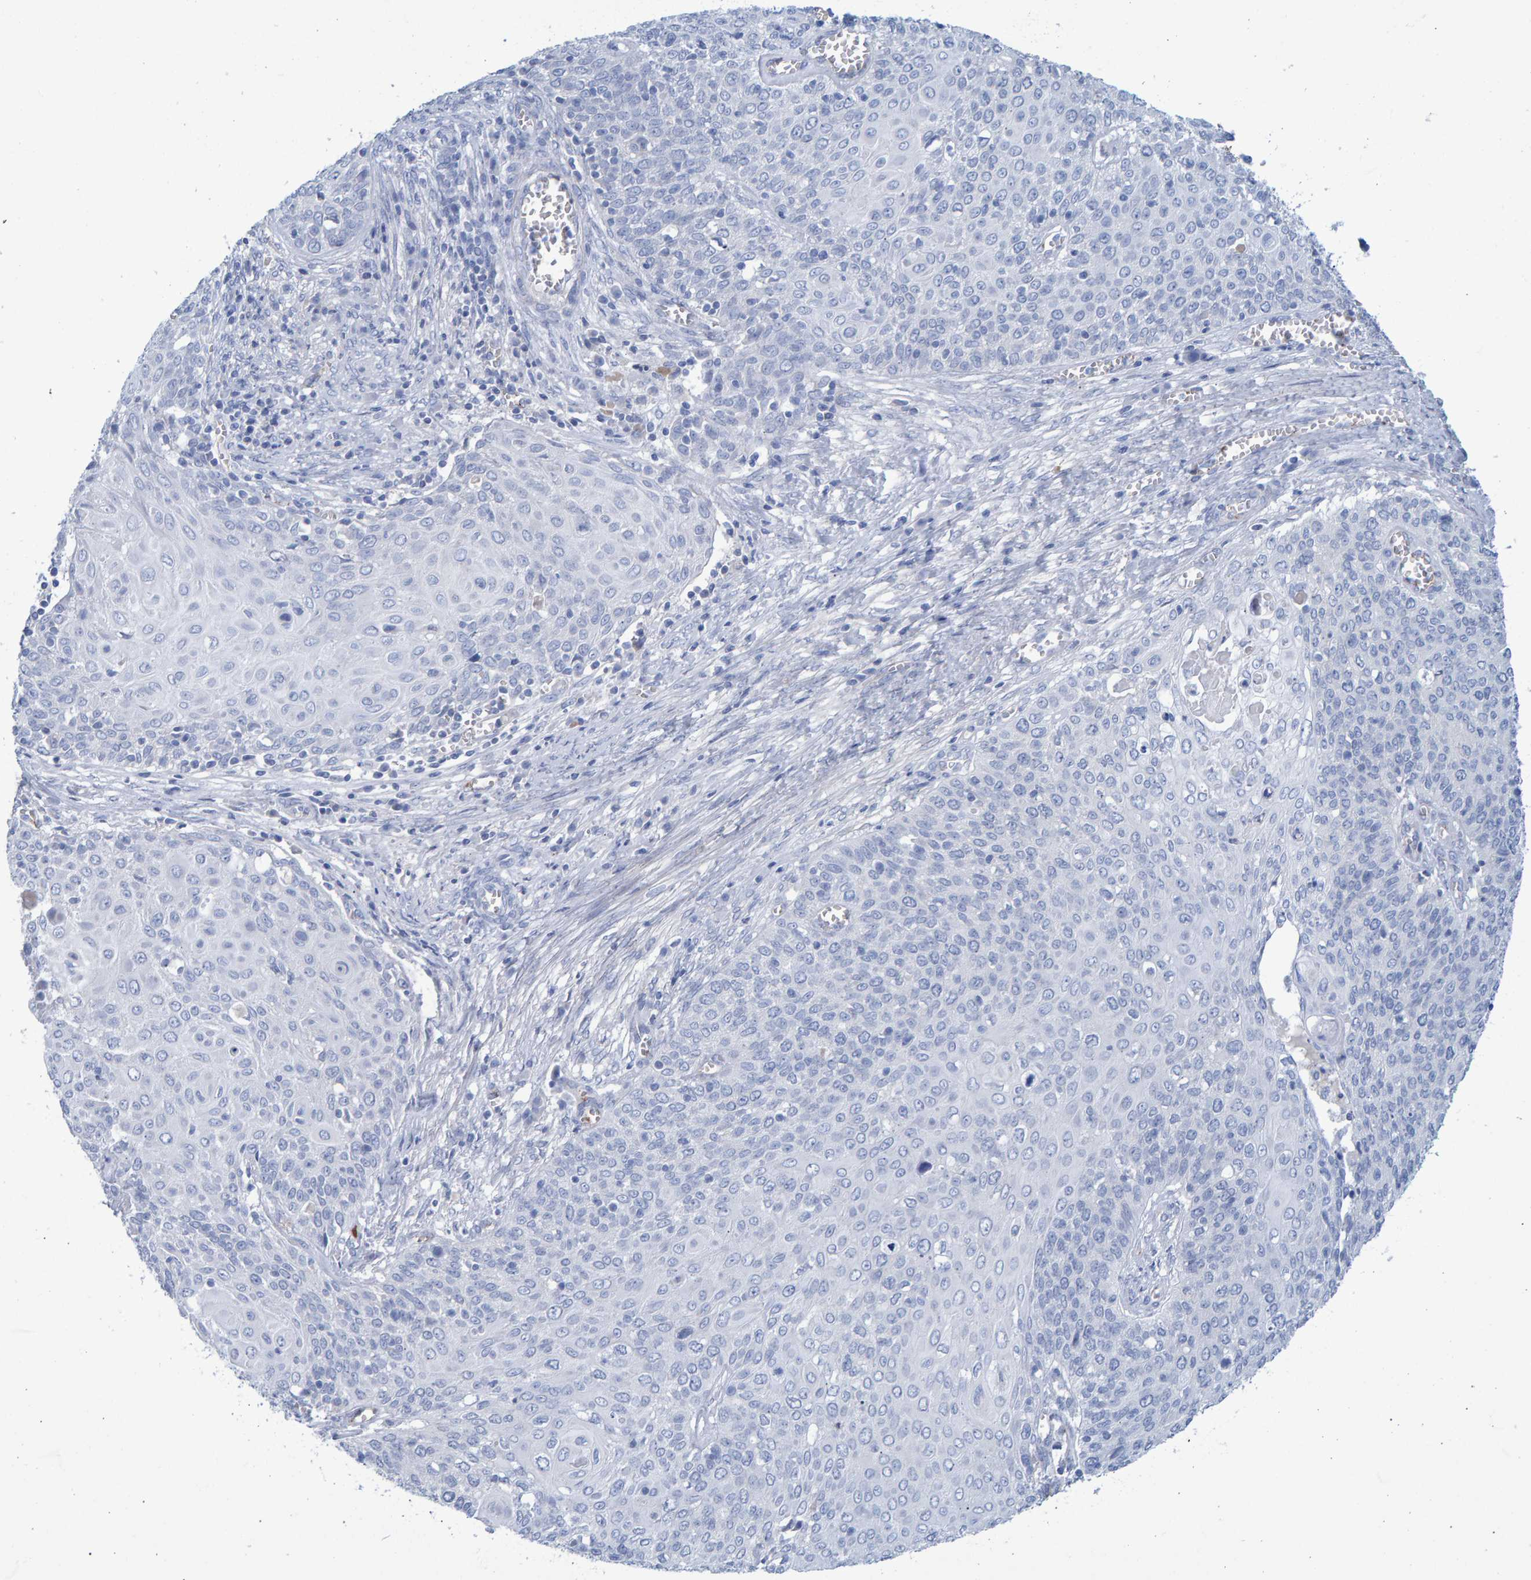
{"staining": {"intensity": "negative", "quantity": "none", "location": "none"}, "tissue": "cervical cancer", "cell_type": "Tumor cells", "image_type": "cancer", "snomed": [{"axis": "morphology", "description": "Squamous cell carcinoma, NOS"}, {"axis": "topography", "description": "Cervix"}], "caption": "Tumor cells are negative for brown protein staining in cervical cancer.", "gene": "SLC34A3", "patient": {"sex": "female", "age": 39}}